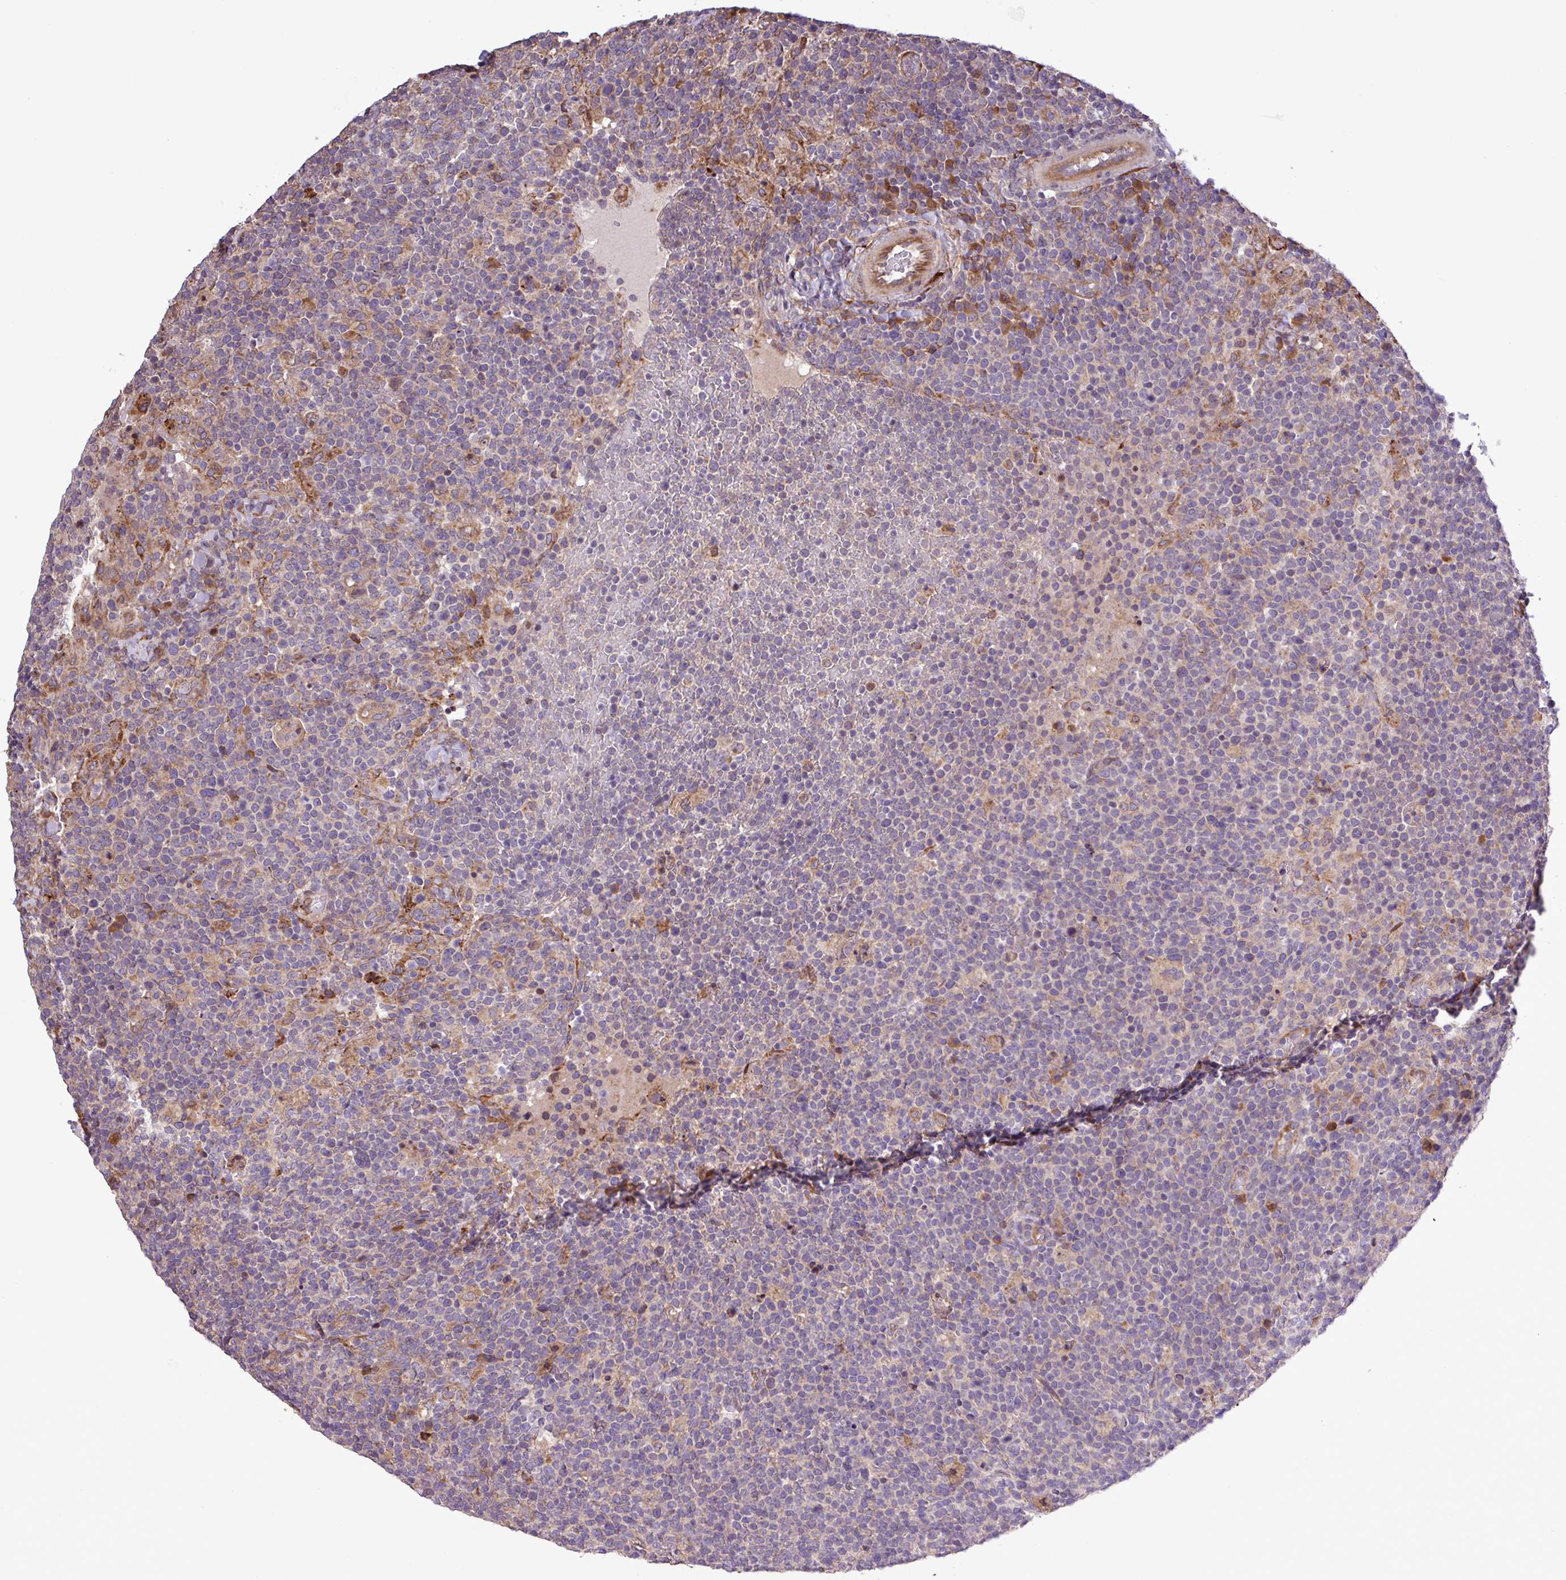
{"staining": {"intensity": "negative", "quantity": "none", "location": "none"}, "tissue": "lymphoma", "cell_type": "Tumor cells", "image_type": "cancer", "snomed": [{"axis": "morphology", "description": "Malignant lymphoma, non-Hodgkin's type, High grade"}, {"axis": "topography", "description": "Lymph node"}], "caption": "Immunohistochemistry (IHC) of human lymphoma exhibits no staining in tumor cells. (Brightfield microscopy of DAB (3,3'-diaminobenzidine) immunohistochemistry at high magnification).", "gene": "MEGF6", "patient": {"sex": "male", "age": 61}}